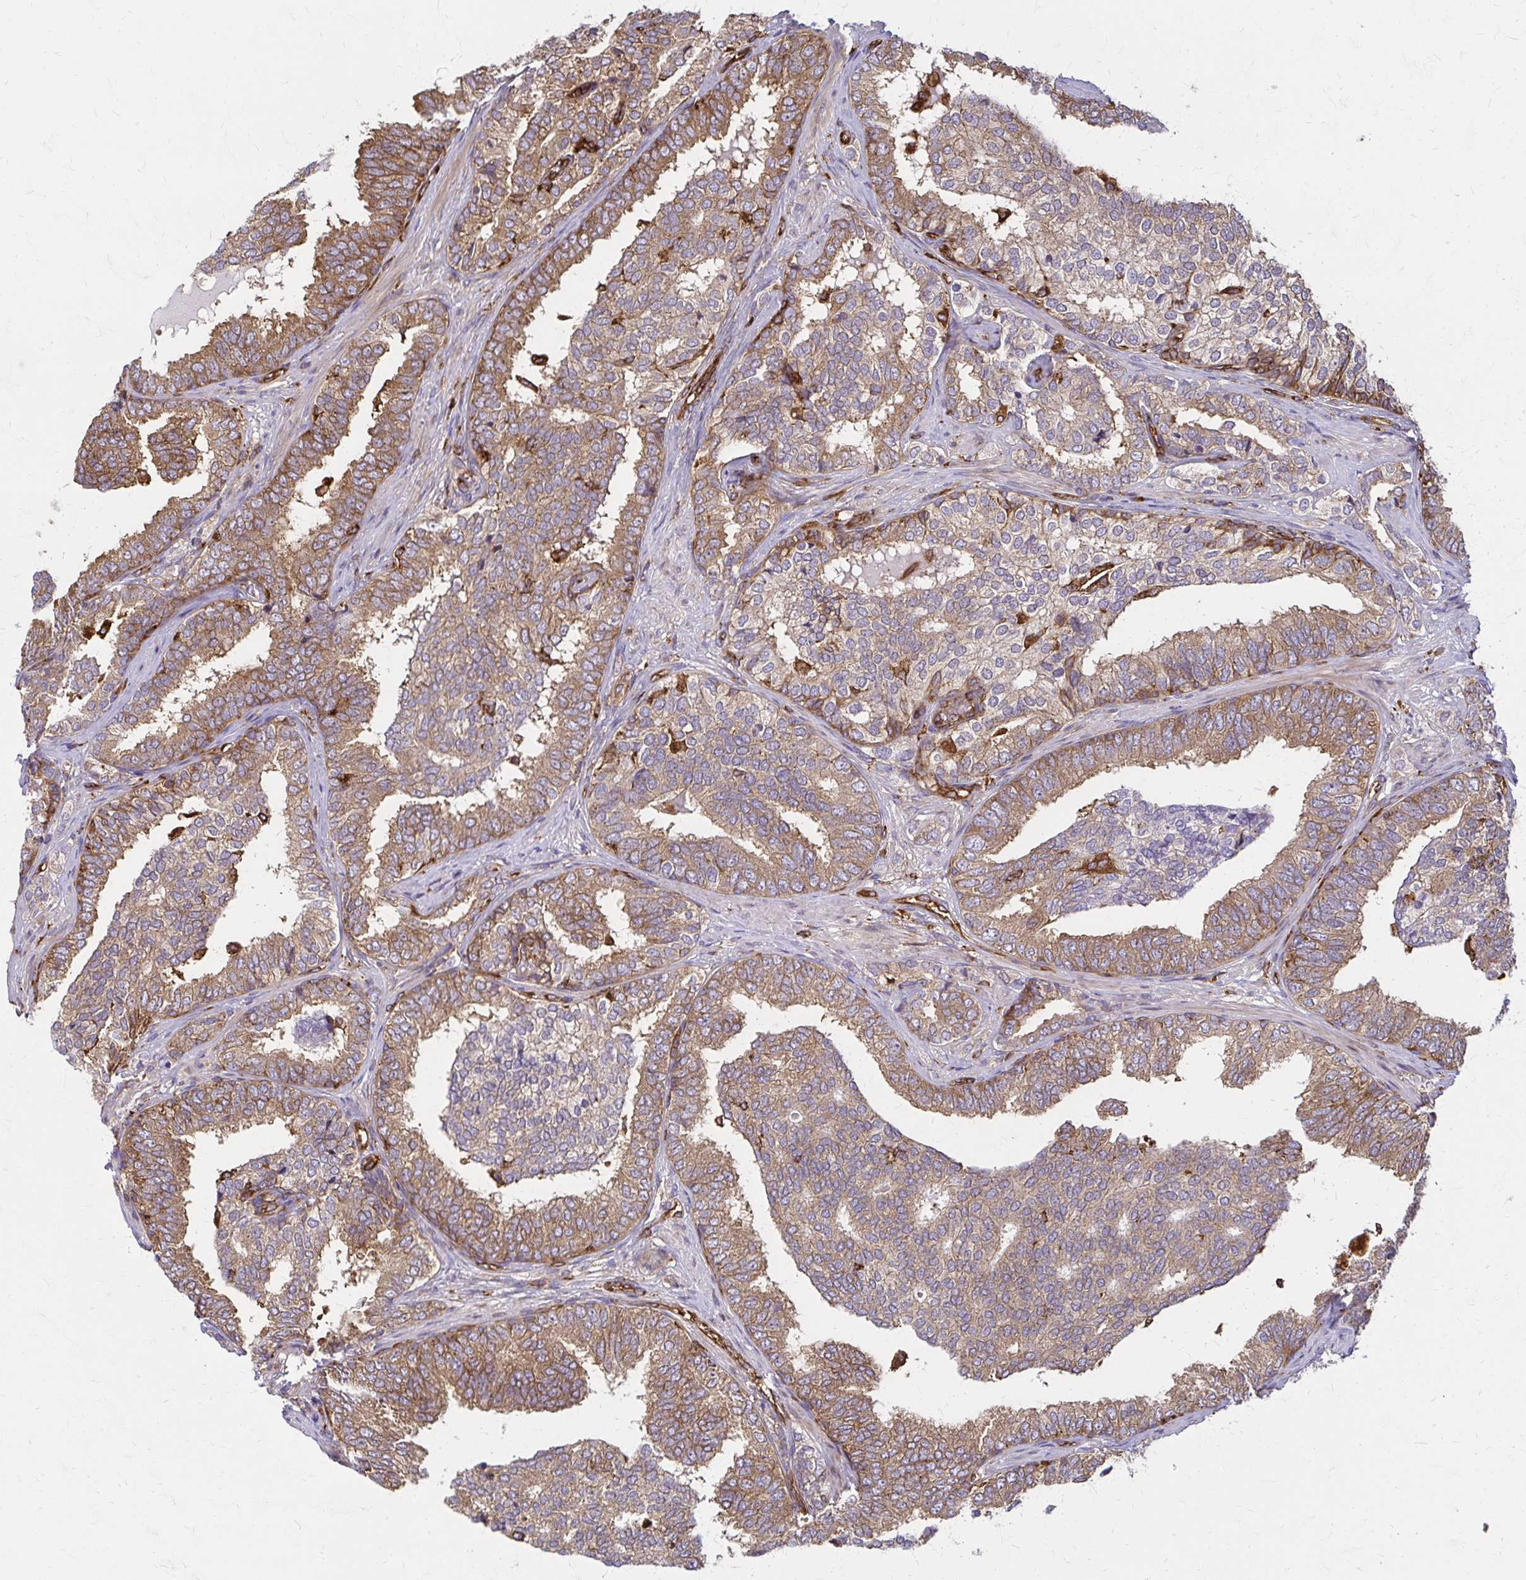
{"staining": {"intensity": "moderate", "quantity": ">75%", "location": "cytoplasmic/membranous"}, "tissue": "prostate cancer", "cell_type": "Tumor cells", "image_type": "cancer", "snomed": [{"axis": "morphology", "description": "Adenocarcinoma, High grade"}, {"axis": "topography", "description": "Prostate"}], "caption": "Prostate cancer (adenocarcinoma (high-grade)) stained with immunohistochemistry displays moderate cytoplasmic/membranous positivity in approximately >75% of tumor cells.", "gene": "WASF2", "patient": {"sex": "male", "age": 72}}